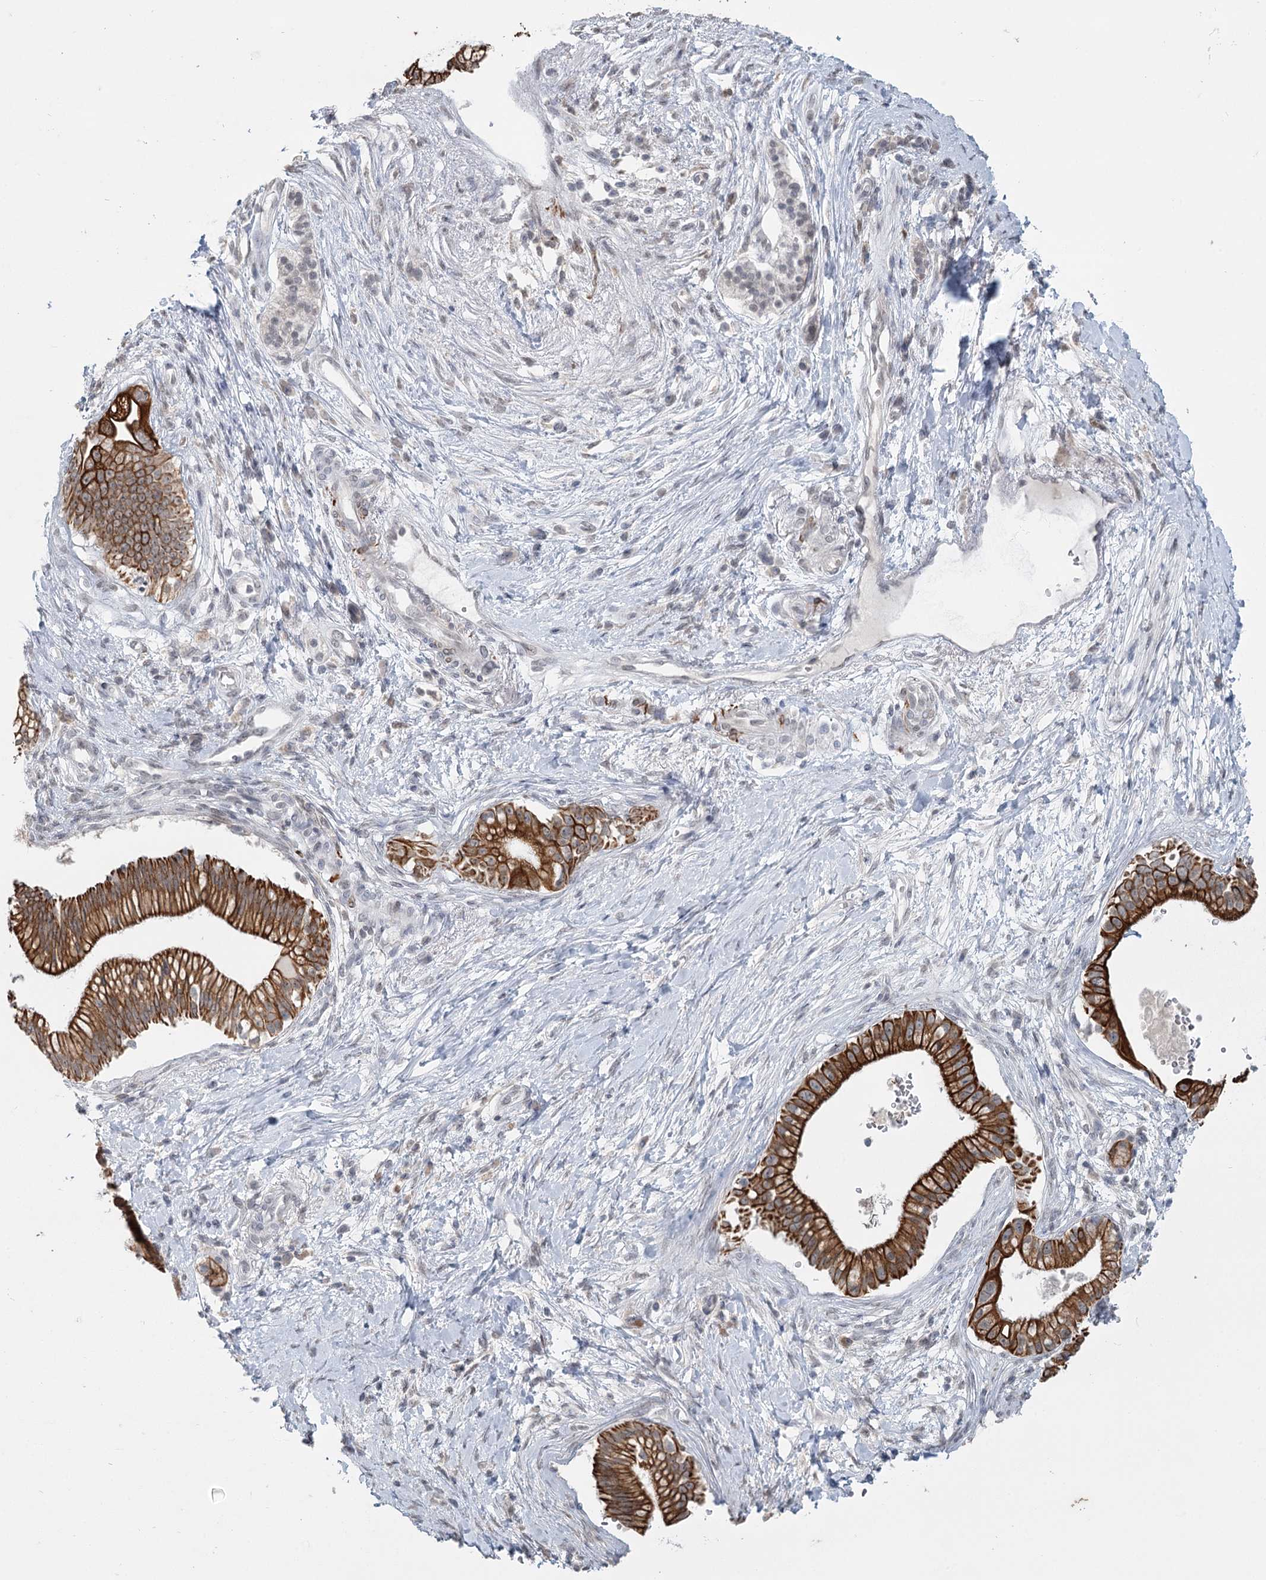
{"staining": {"intensity": "strong", "quantity": ">75%", "location": "cytoplasmic/membranous"}, "tissue": "pancreatic cancer", "cell_type": "Tumor cells", "image_type": "cancer", "snomed": [{"axis": "morphology", "description": "Adenocarcinoma, NOS"}, {"axis": "topography", "description": "Pancreas"}], "caption": "Pancreatic cancer (adenocarcinoma) stained for a protein (brown) shows strong cytoplasmic/membranous positive positivity in about >75% of tumor cells.", "gene": "TMEM70", "patient": {"sex": "male", "age": 68}}